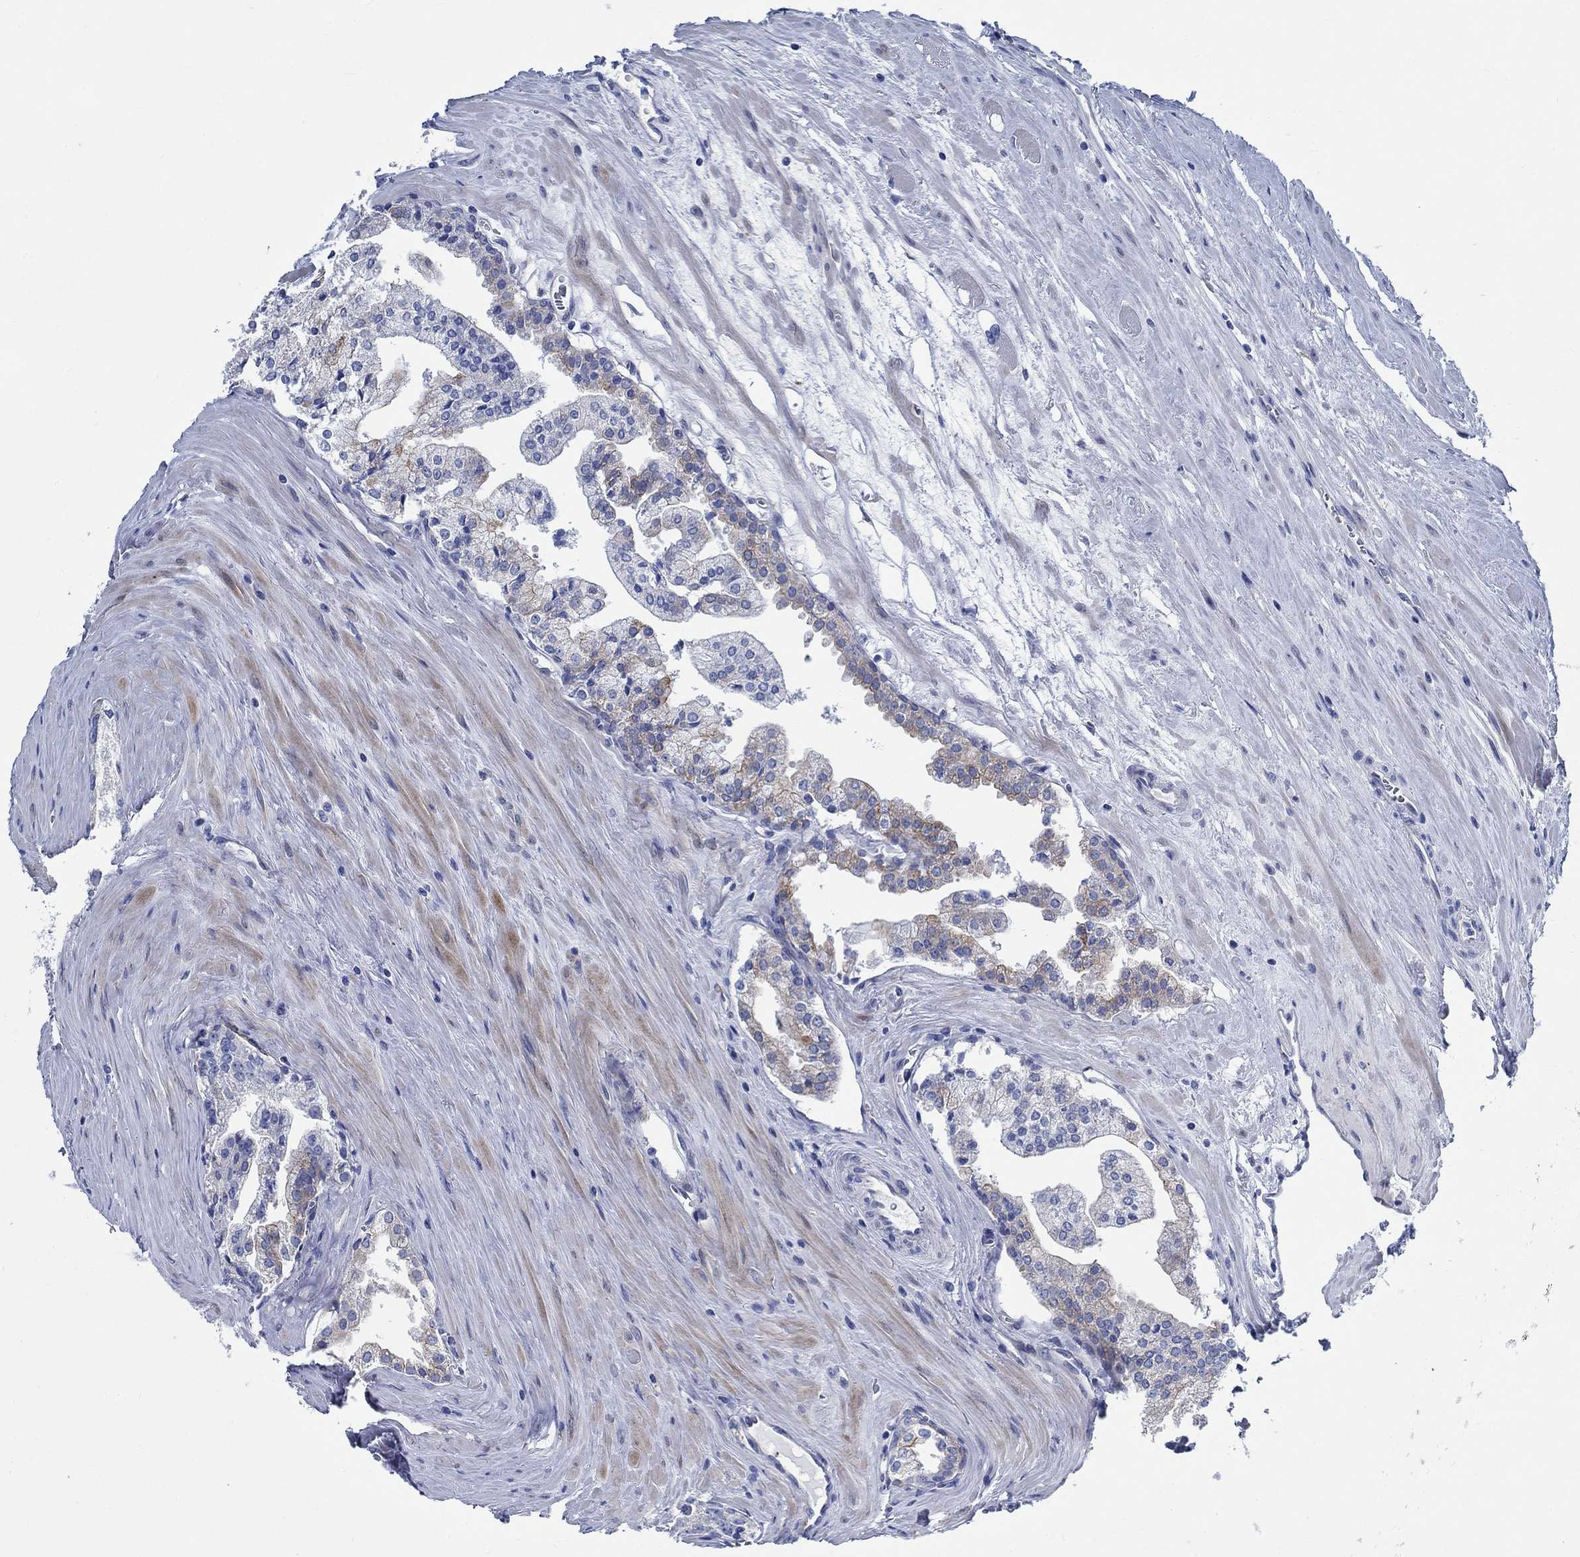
{"staining": {"intensity": "moderate", "quantity": "<25%", "location": "cytoplasmic/membranous"}, "tissue": "prostate cancer", "cell_type": "Tumor cells", "image_type": "cancer", "snomed": [{"axis": "morphology", "description": "Adenocarcinoma, NOS"}, {"axis": "topography", "description": "Prostate"}], "caption": "A histopathology image showing moderate cytoplasmic/membranous expression in about <25% of tumor cells in prostate adenocarcinoma, as visualized by brown immunohistochemical staining.", "gene": "SVEP1", "patient": {"sex": "male", "age": 72}}